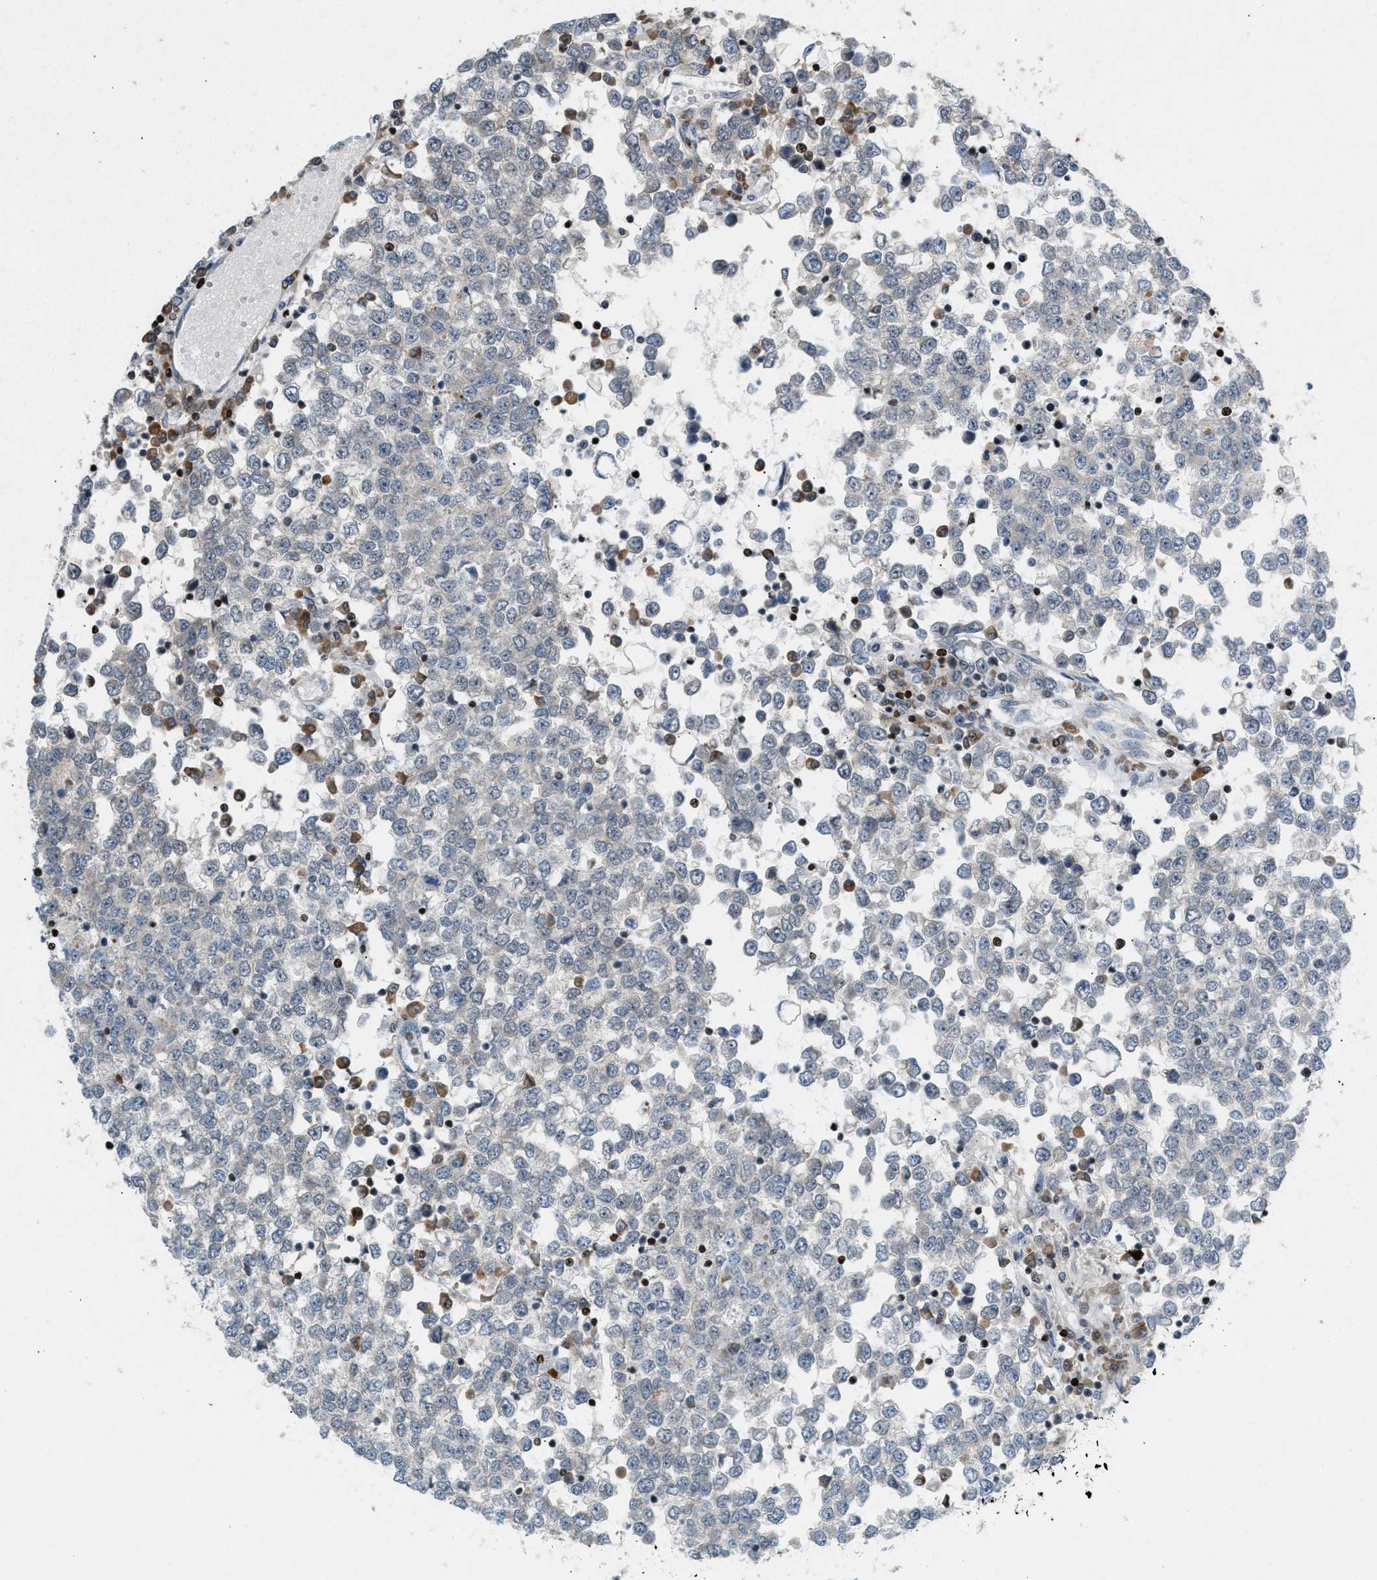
{"staining": {"intensity": "negative", "quantity": "none", "location": "none"}, "tissue": "testis cancer", "cell_type": "Tumor cells", "image_type": "cancer", "snomed": [{"axis": "morphology", "description": "Seminoma, NOS"}, {"axis": "topography", "description": "Testis"}], "caption": "DAB immunohistochemical staining of human testis cancer (seminoma) reveals no significant staining in tumor cells.", "gene": "ZNF276", "patient": {"sex": "male", "age": 65}}